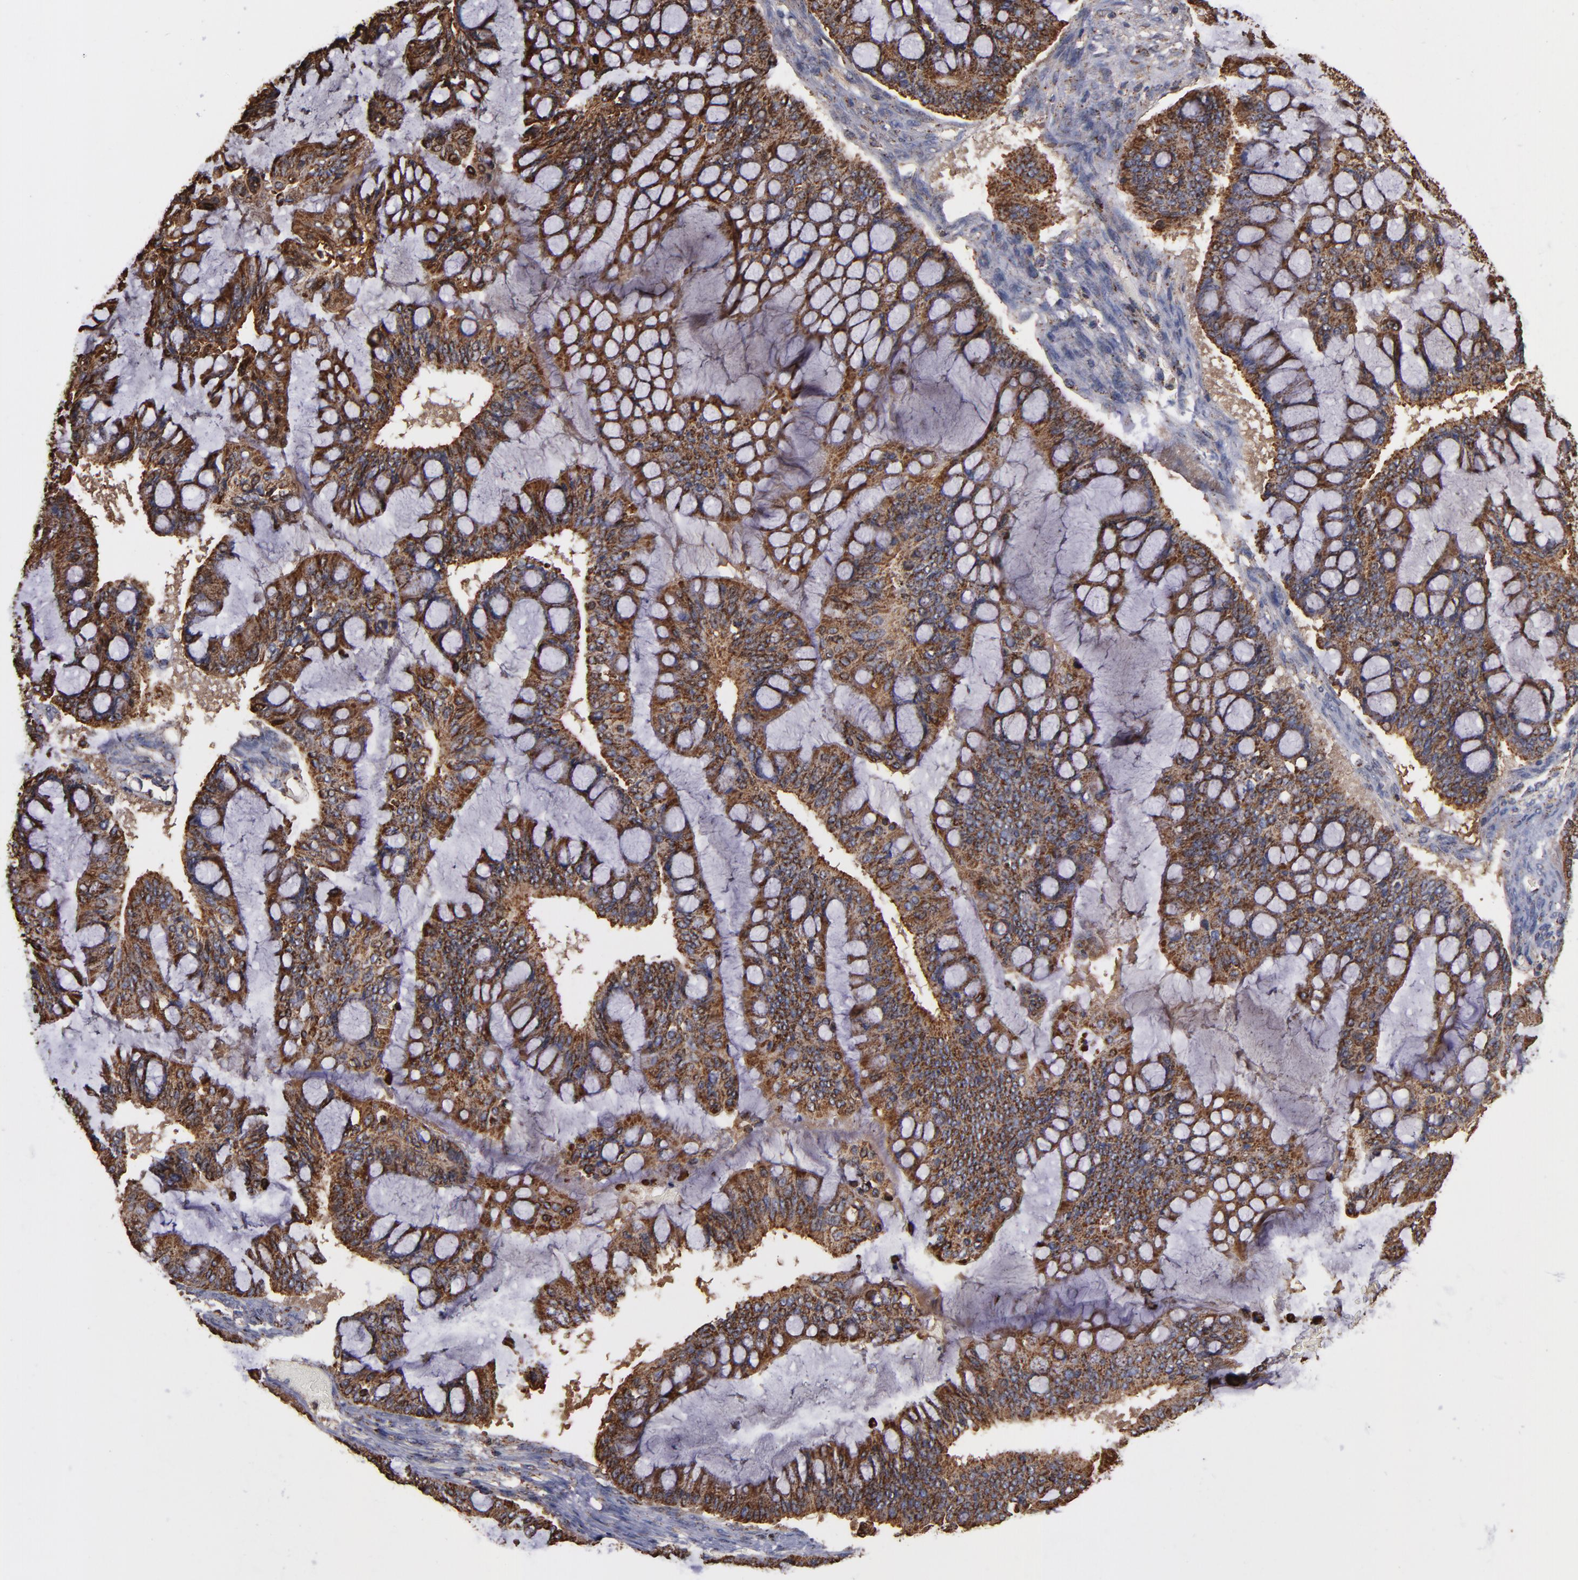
{"staining": {"intensity": "strong", "quantity": ">75%", "location": "cytoplasmic/membranous"}, "tissue": "ovarian cancer", "cell_type": "Tumor cells", "image_type": "cancer", "snomed": [{"axis": "morphology", "description": "Cystadenocarcinoma, mucinous, NOS"}, {"axis": "topography", "description": "Ovary"}], "caption": "Ovarian cancer (mucinous cystadenocarcinoma) stained for a protein (brown) demonstrates strong cytoplasmic/membranous positive positivity in about >75% of tumor cells.", "gene": "SOD2", "patient": {"sex": "female", "age": 73}}